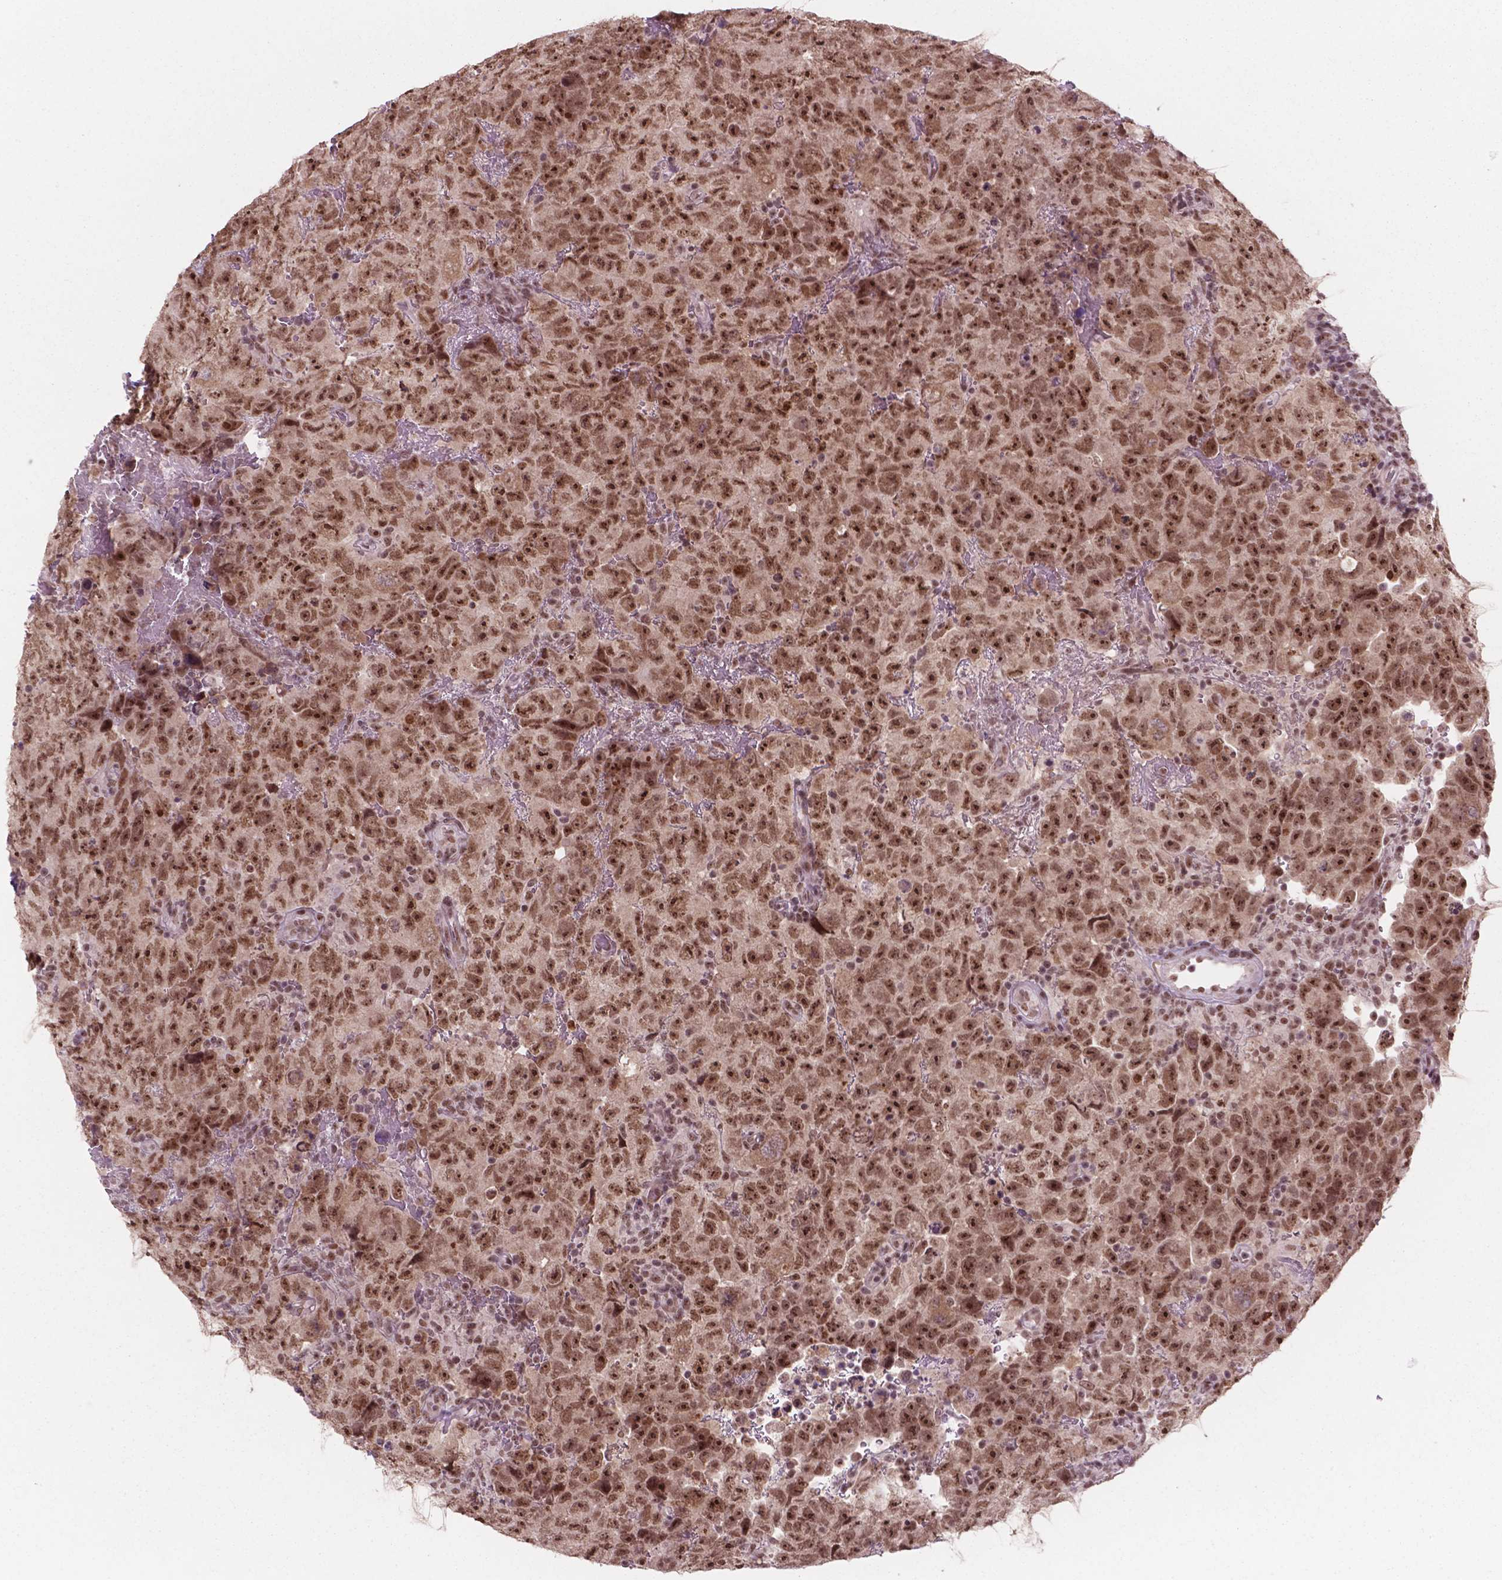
{"staining": {"intensity": "strong", "quantity": ">75%", "location": "nuclear"}, "tissue": "testis cancer", "cell_type": "Tumor cells", "image_type": "cancer", "snomed": [{"axis": "morphology", "description": "Carcinoma, Embryonal, NOS"}, {"axis": "topography", "description": "Testis"}], "caption": "Immunohistochemical staining of human testis cancer (embryonal carcinoma) shows high levels of strong nuclear staining in approximately >75% of tumor cells.", "gene": "POLR2E", "patient": {"sex": "male", "age": 24}}